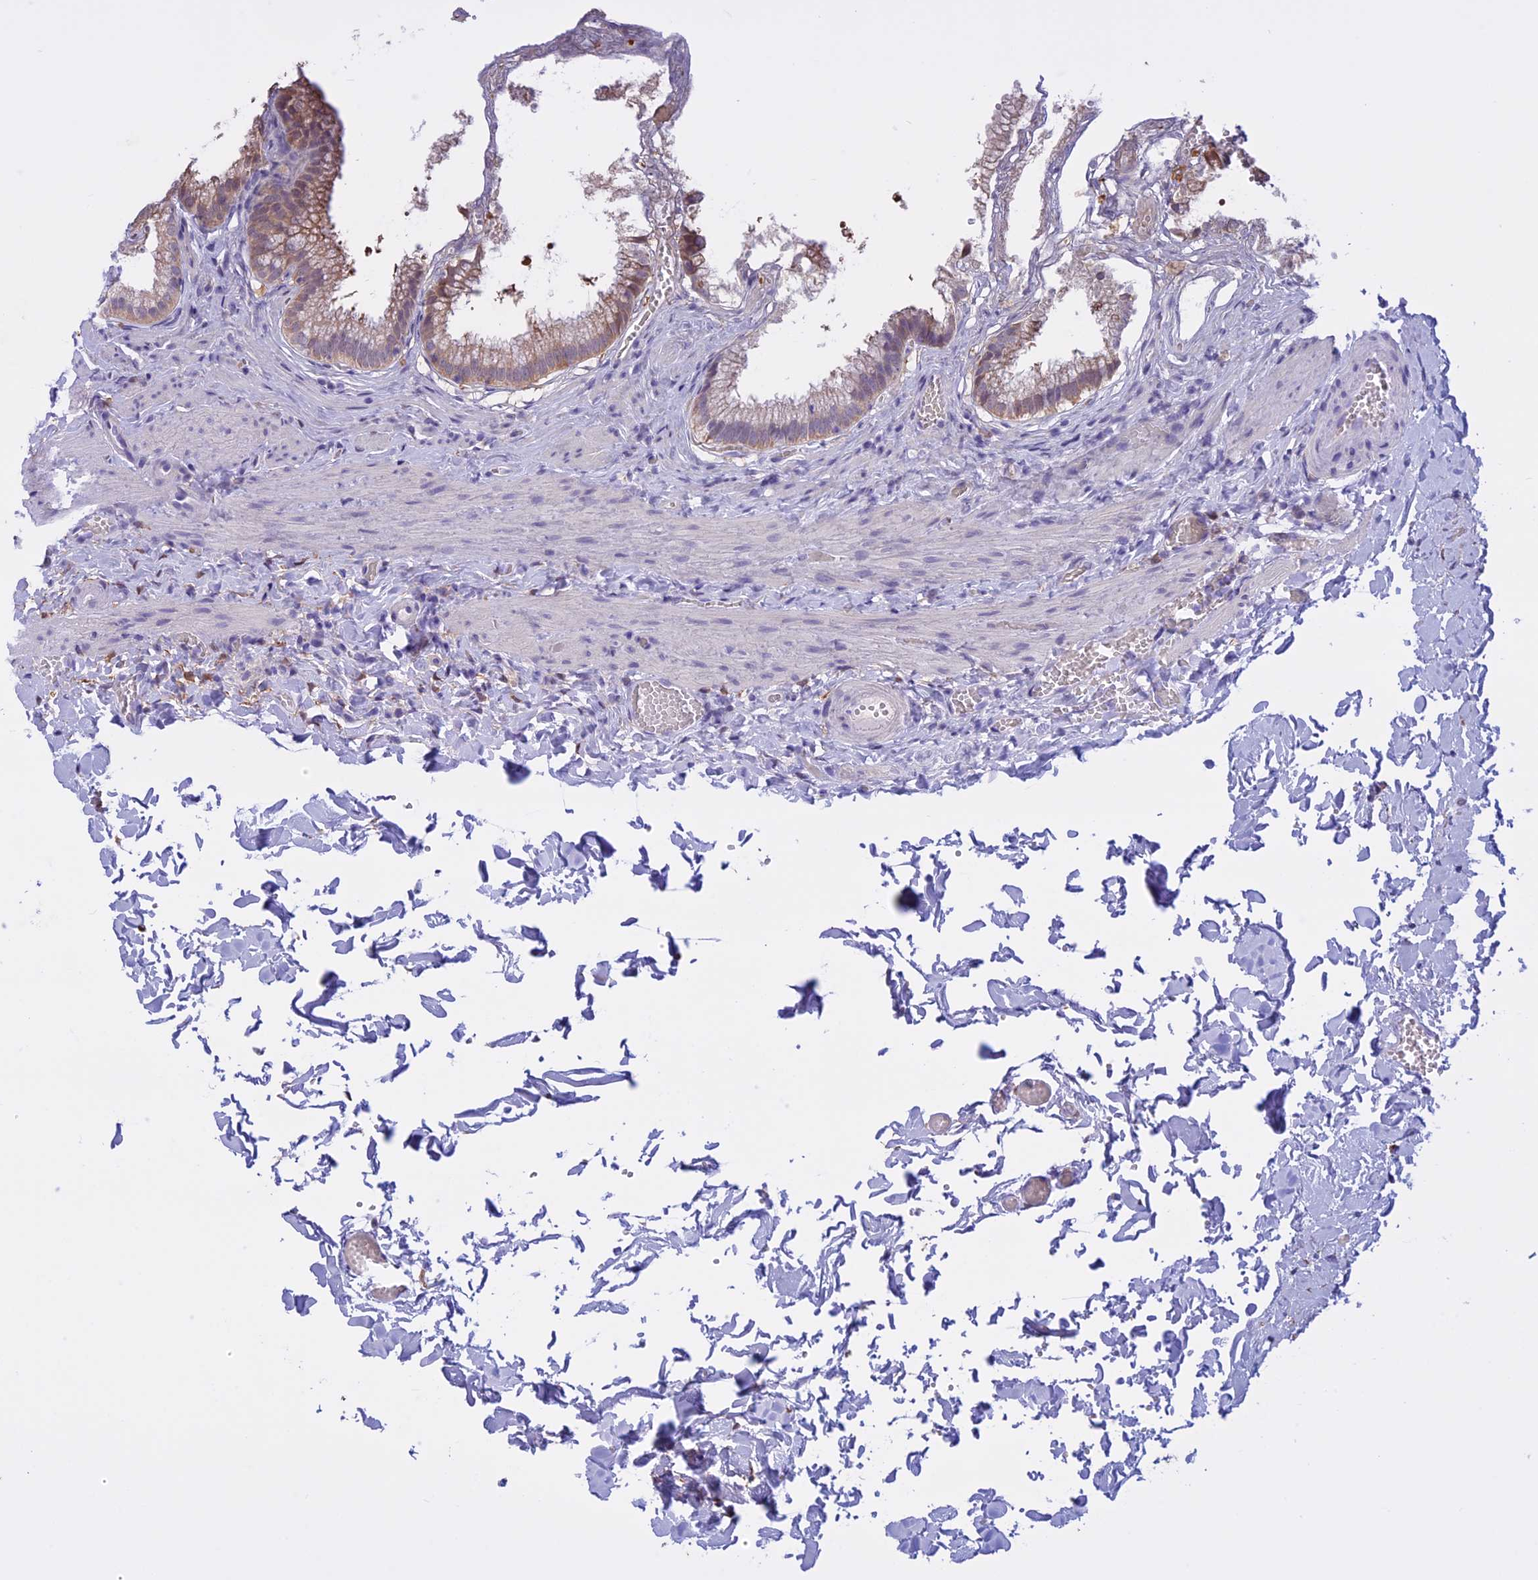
{"staining": {"intensity": "weak", "quantity": "25%-75%", "location": "cytoplasmic/membranous"}, "tissue": "gallbladder", "cell_type": "Glandular cells", "image_type": "normal", "snomed": [{"axis": "morphology", "description": "Normal tissue, NOS"}, {"axis": "topography", "description": "Gallbladder"}], "caption": "Immunohistochemical staining of unremarkable human gallbladder reveals low levels of weak cytoplasmic/membranous positivity in about 25%-75% of glandular cells.", "gene": "LHFPL2", "patient": {"sex": "male", "age": 38}}